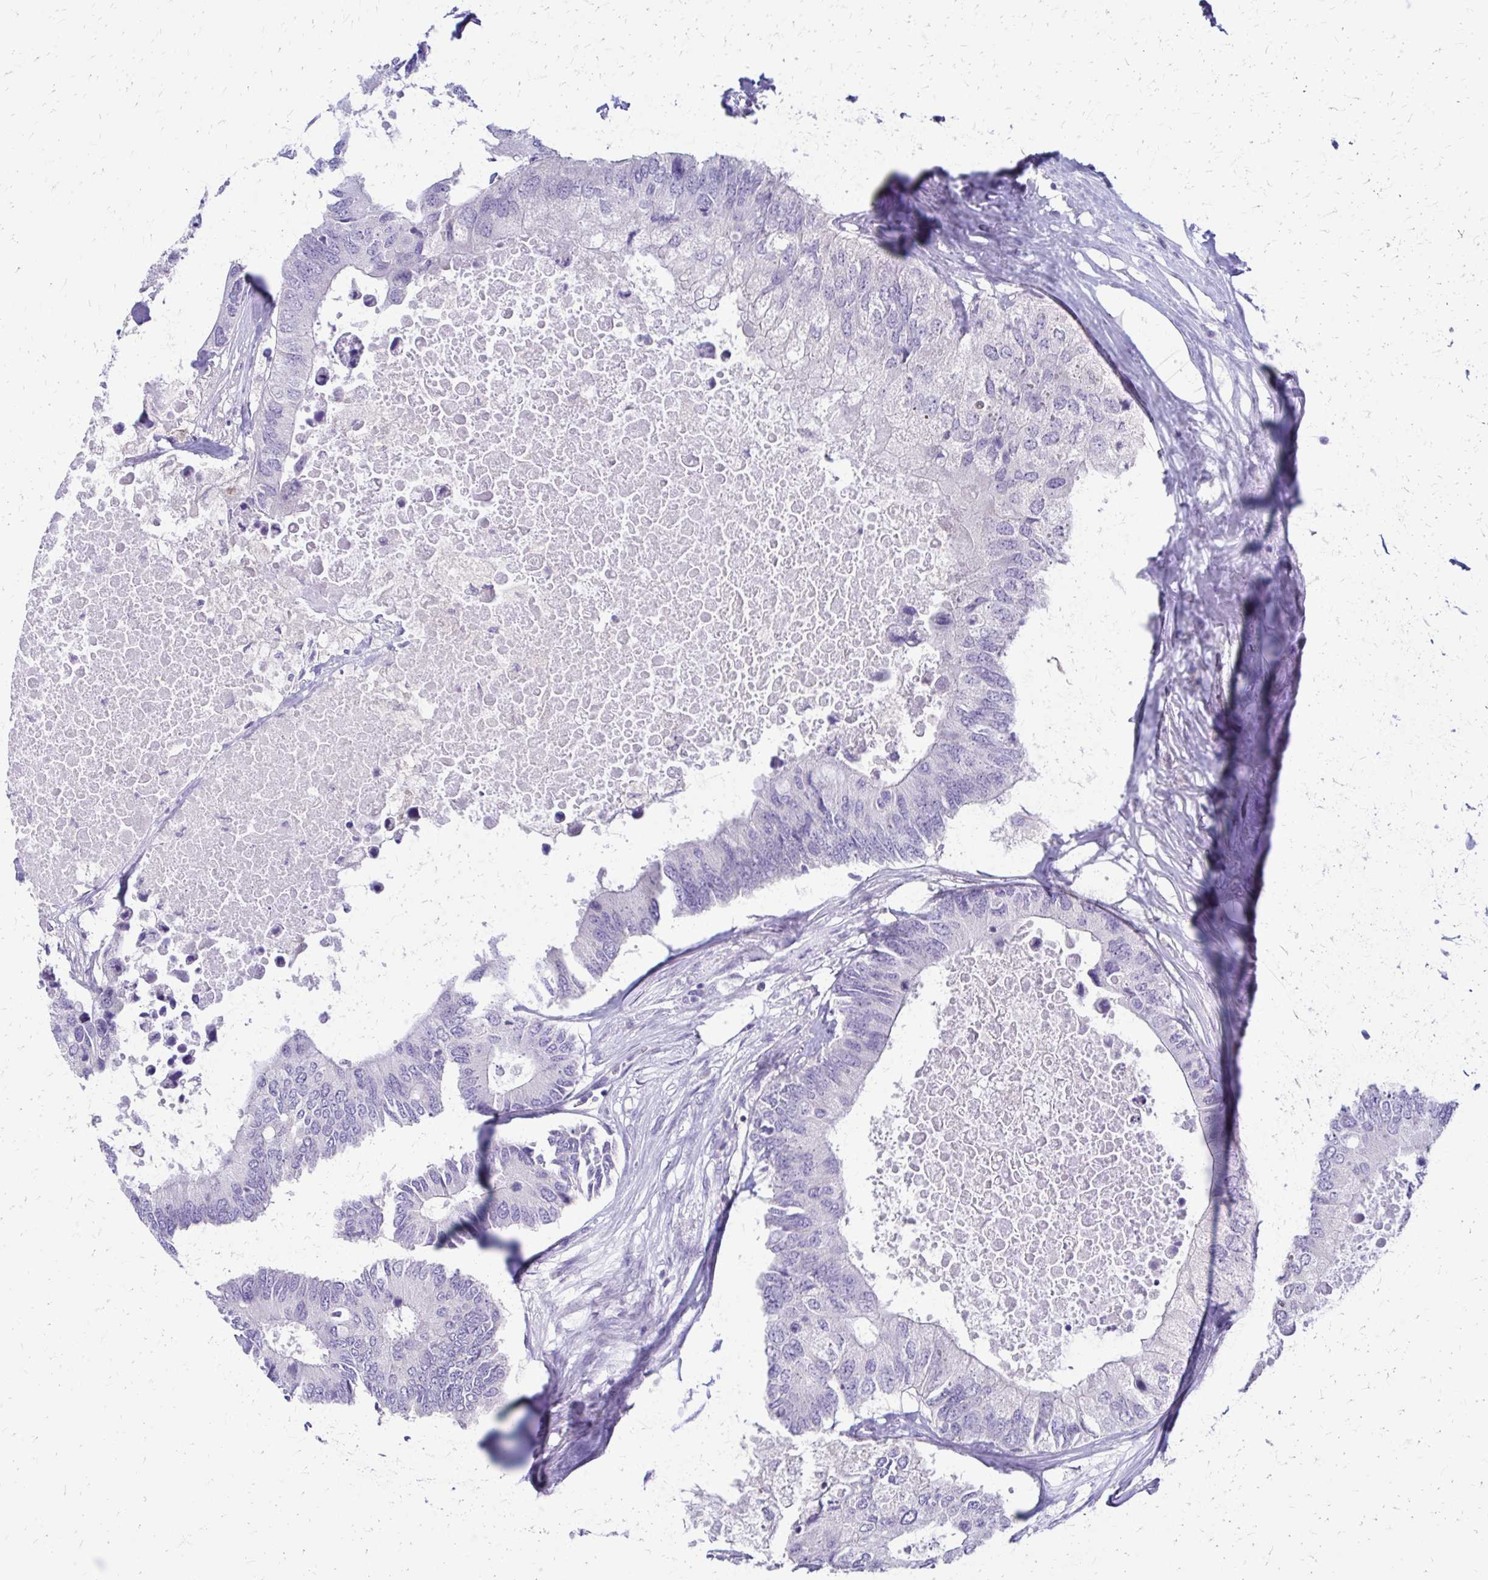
{"staining": {"intensity": "negative", "quantity": "none", "location": "none"}, "tissue": "colorectal cancer", "cell_type": "Tumor cells", "image_type": "cancer", "snomed": [{"axis": "morphology", "description": "Adenocarcinoma, NOS"}, {"axis": "topography", "description": "Colon"}], "caption": "This is an IHC micrograph of colorectal cancer. There is no expression in tumor cells.", "gene": "PIK3AP1", "patient": {"sex": "male", "age": 71}}